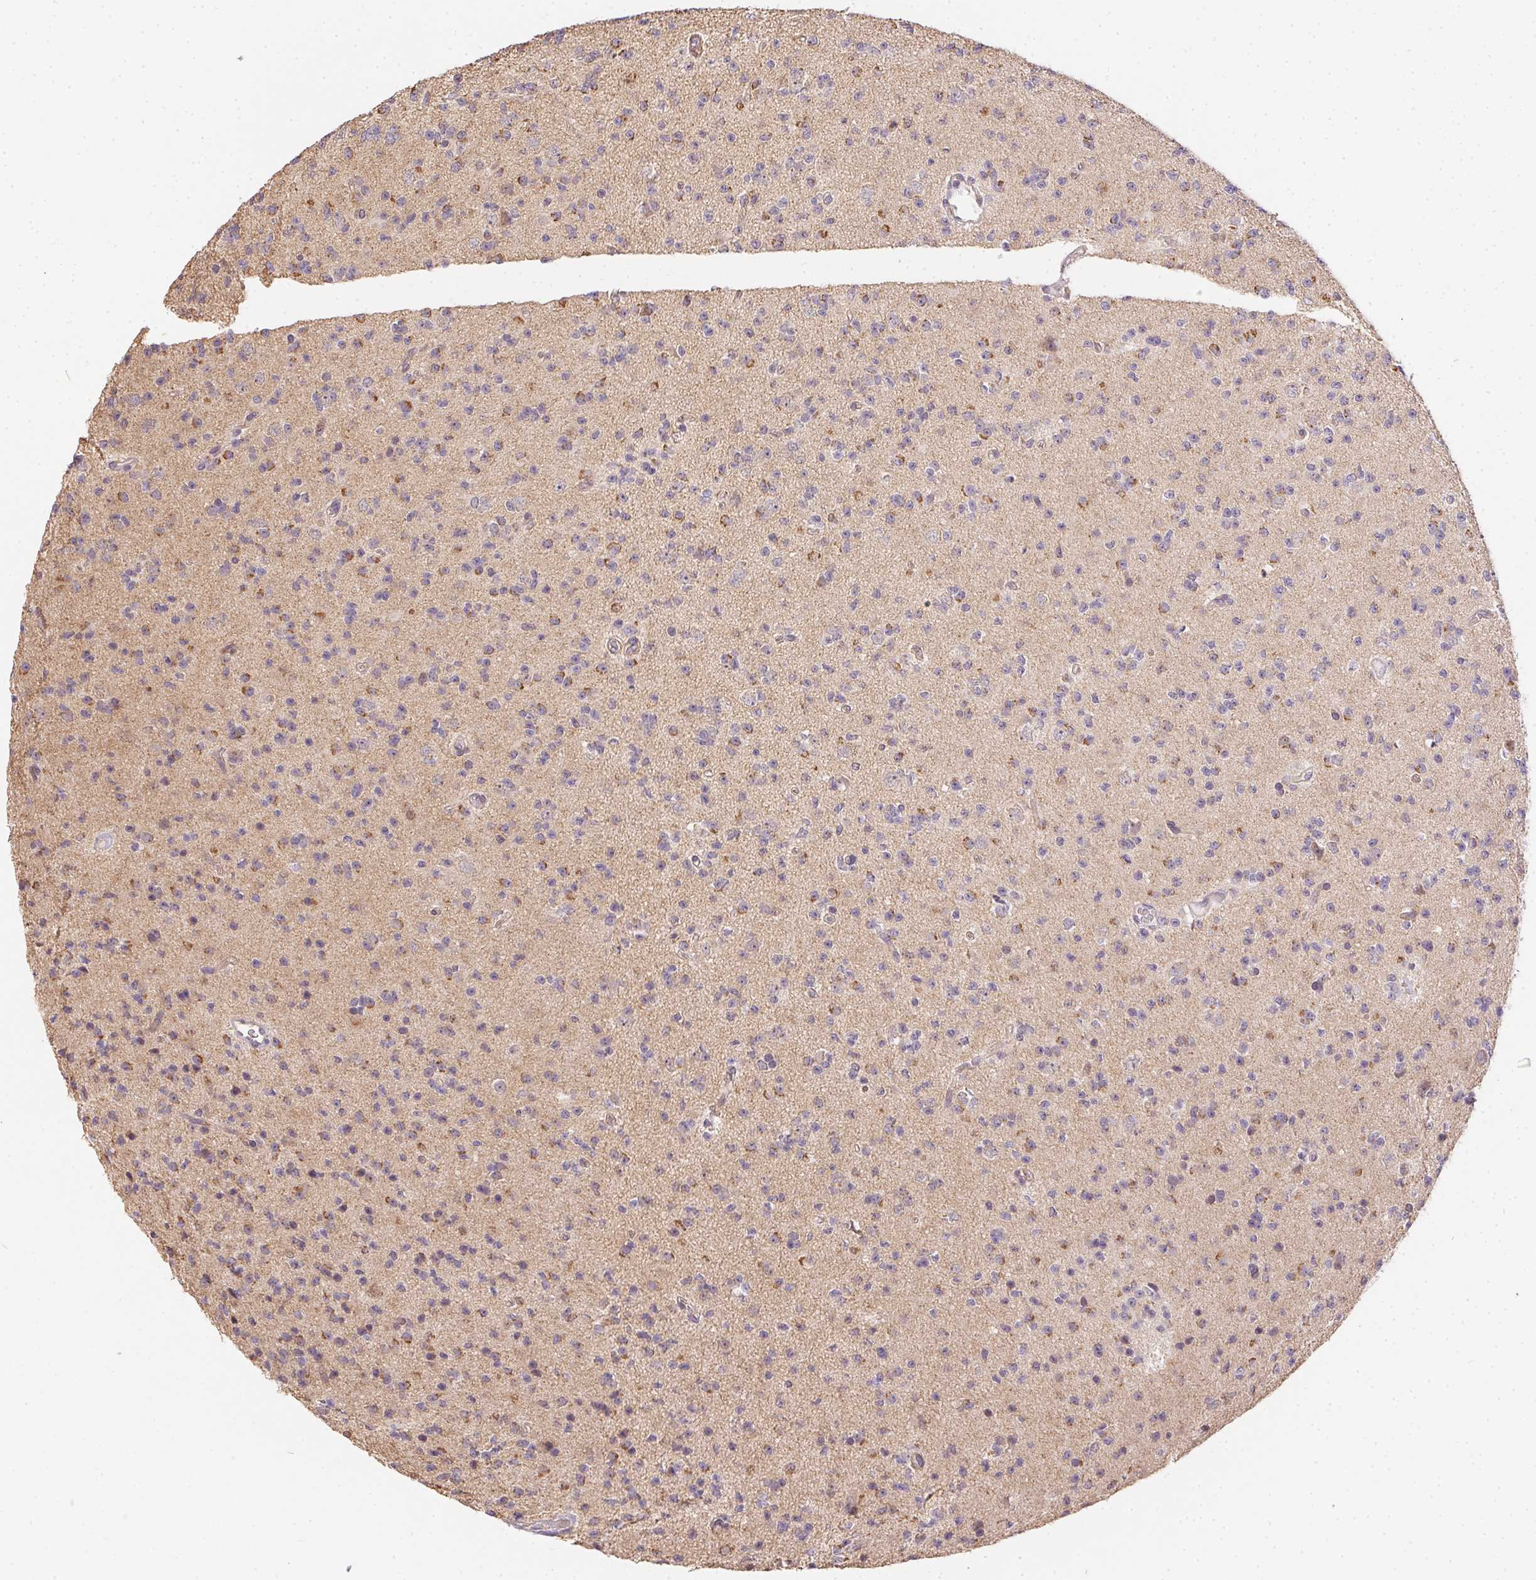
{"staining": {"intensity": "negative", "quantity": "none", "location": "none"}, "tissue": "glioma", "cell_type": "Tumor cells", "image_type": "cancer", "snomed": [{"axis": "morphology", "description": "Glioma, malignant, High grade"}, {"axis": "topography", "description": "Brain"}], "caption": "Immunohistochemistry (IHC) histopathology image of high-grade glioma (malignant) stained for a protein (brown), which reveals no positivity in tumor cells. Nuclei are stained in blue.", "gene": "REV3L", "patient": {"sex": "male", "age": 36}}